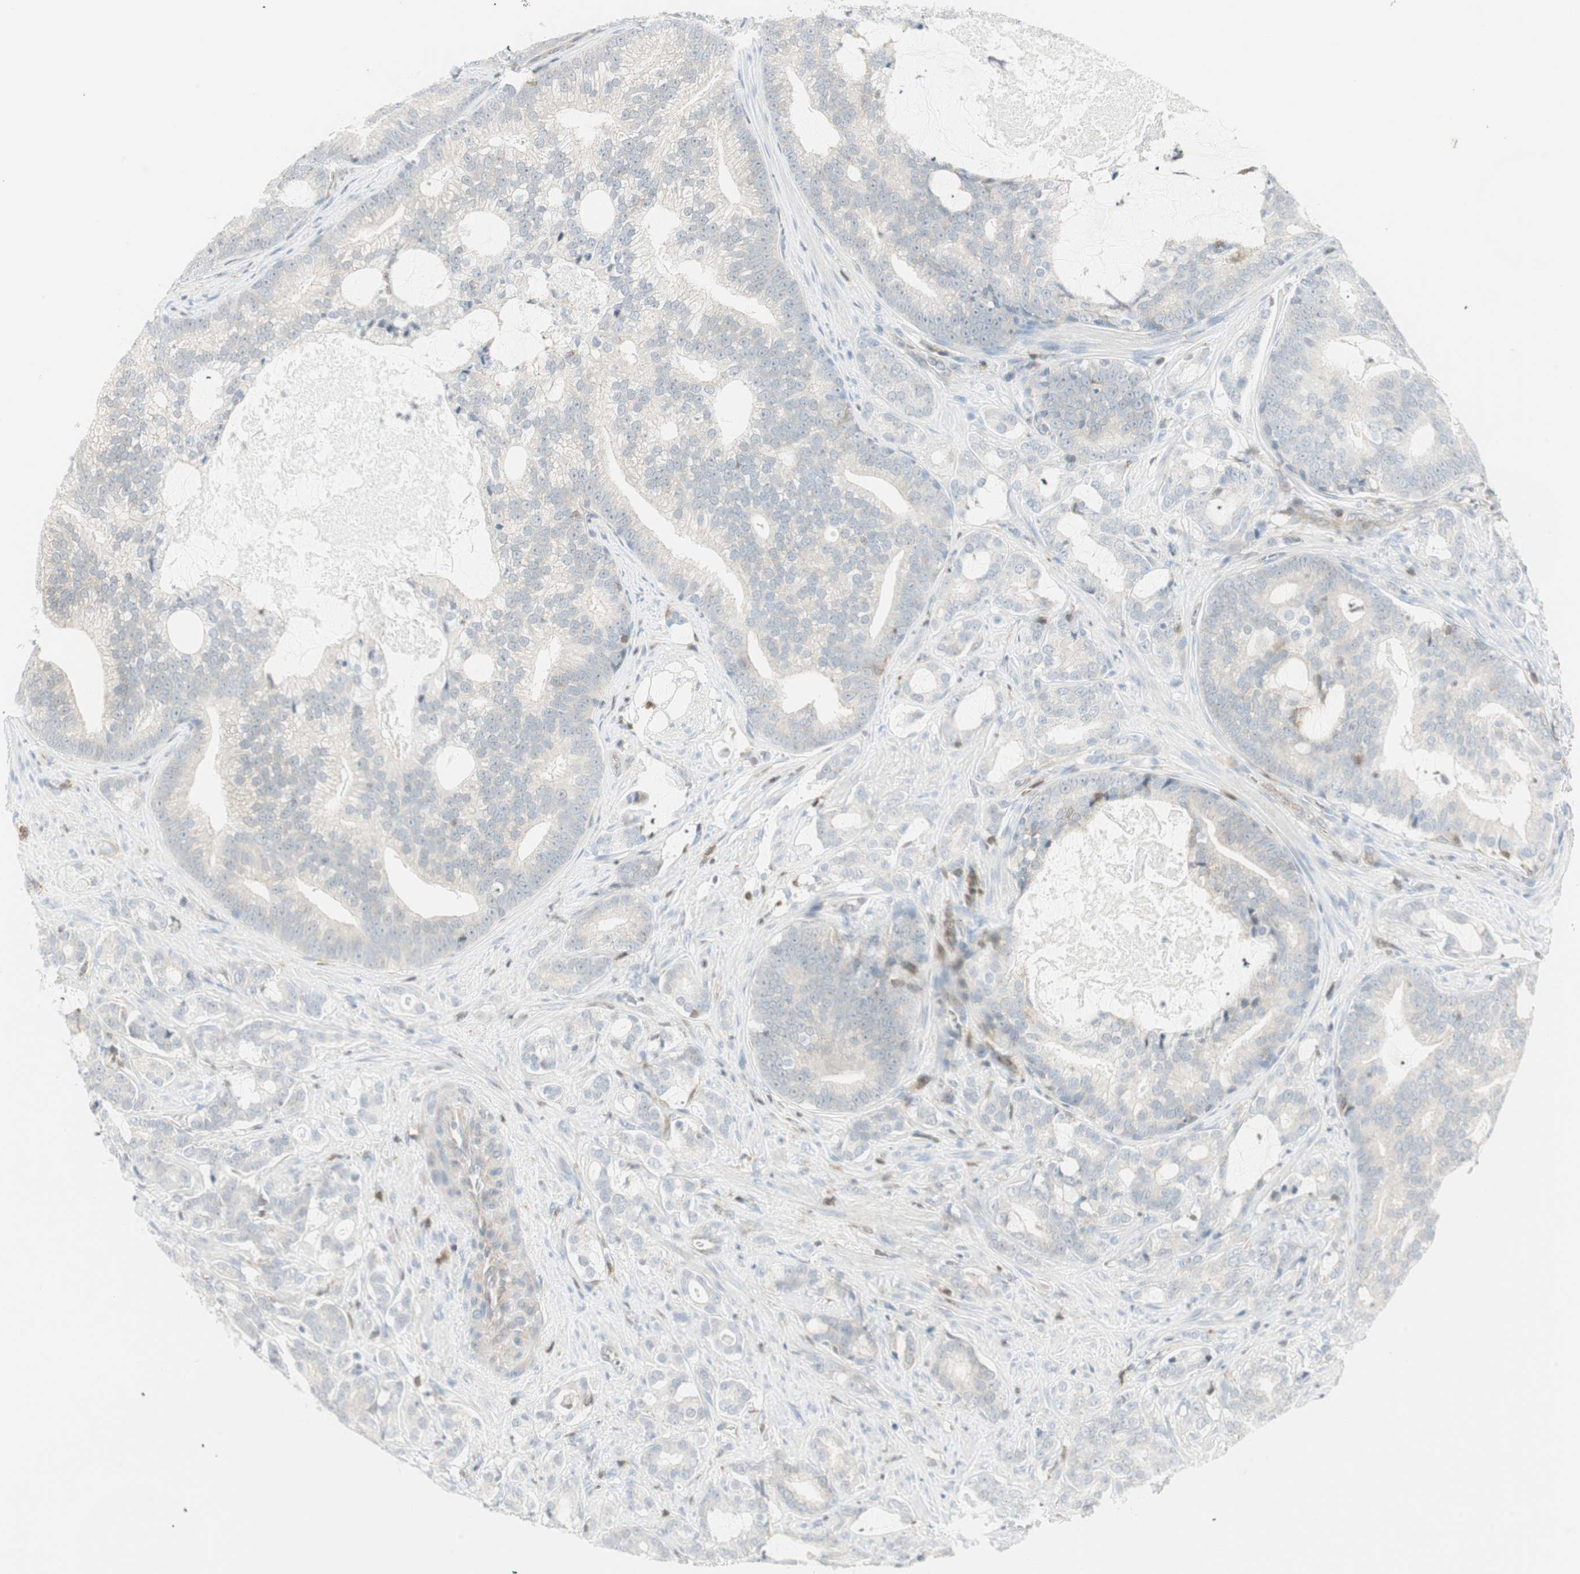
{"staining": {"intensity": "negative", "quantity": "none", "location": "none"}, "tissue": "prostate cancer", "cell_type": "Tumor cells", "image_type": "cancer", "snomed": [{"axis": "morphology", "description": "Adenocarcinoma, Low grade"}, {"axis": "topography", "description": "Prostate"}], "caption": "The photomicrograph reveals no staining of tumor cells in prostate cancer. (Brightfield microscopy of DAB (3,3'-diaminobenzidine) IHC at high magnification).", "gene": "PPP1CA", "patient": {"sex": "male", "age": 58}}